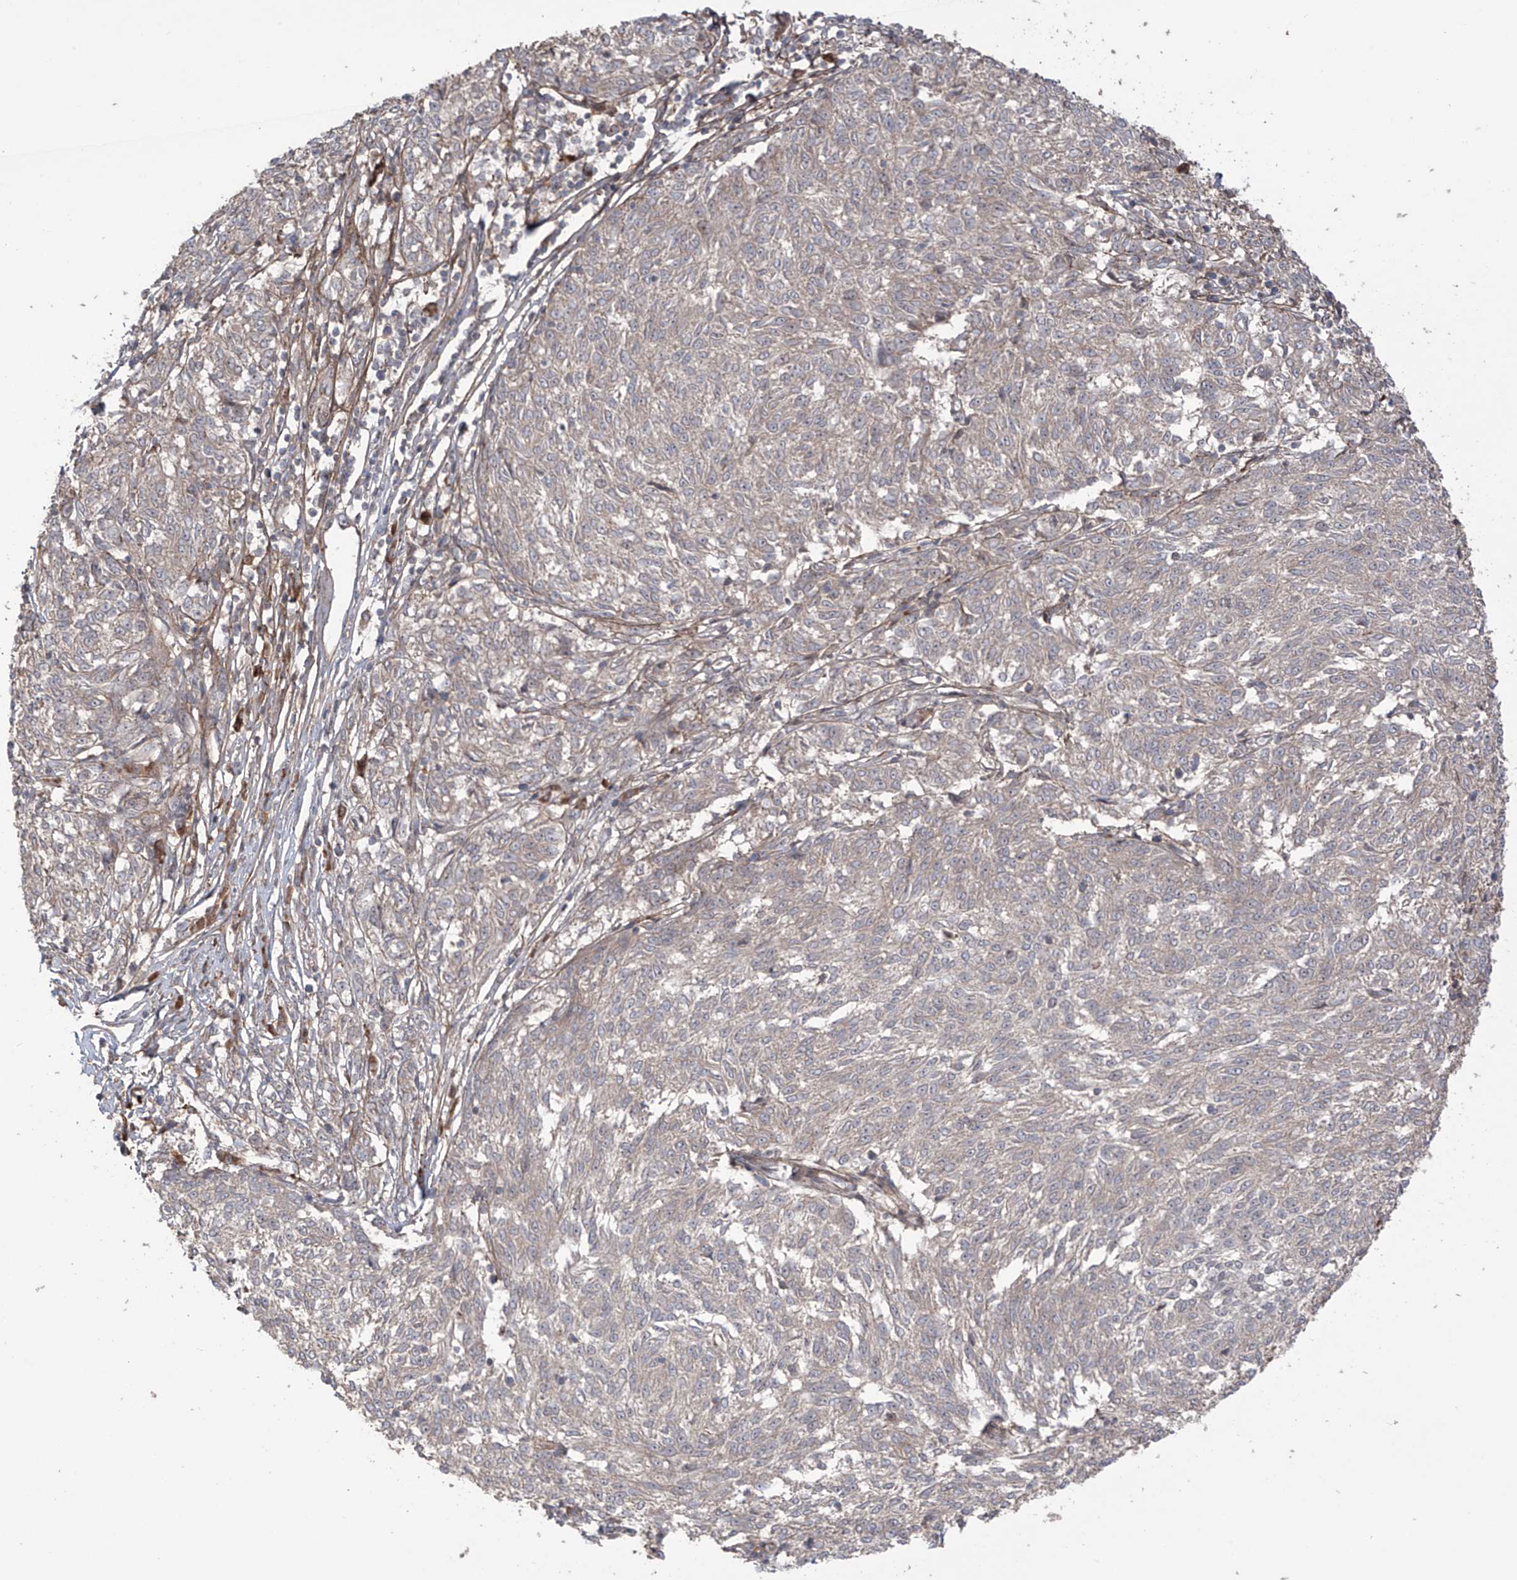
{"staining": {"intensity": "negative", "quantity": "none", "location": "none"}, "tissue": "melanoma", "cell_type": "Tumor cells", "image_type": "cancer", "snomed": [{"axis": "morphology", "description": "Malignant melanoma, NOS"}, {"axis": "topography", "description": "Skin"}], "caption": "The micrograph displays no significant staining in tumor cells of malignant melanoma.", "gene": "LRRC74A", "patient": {"sex": "female", "age": 72}}